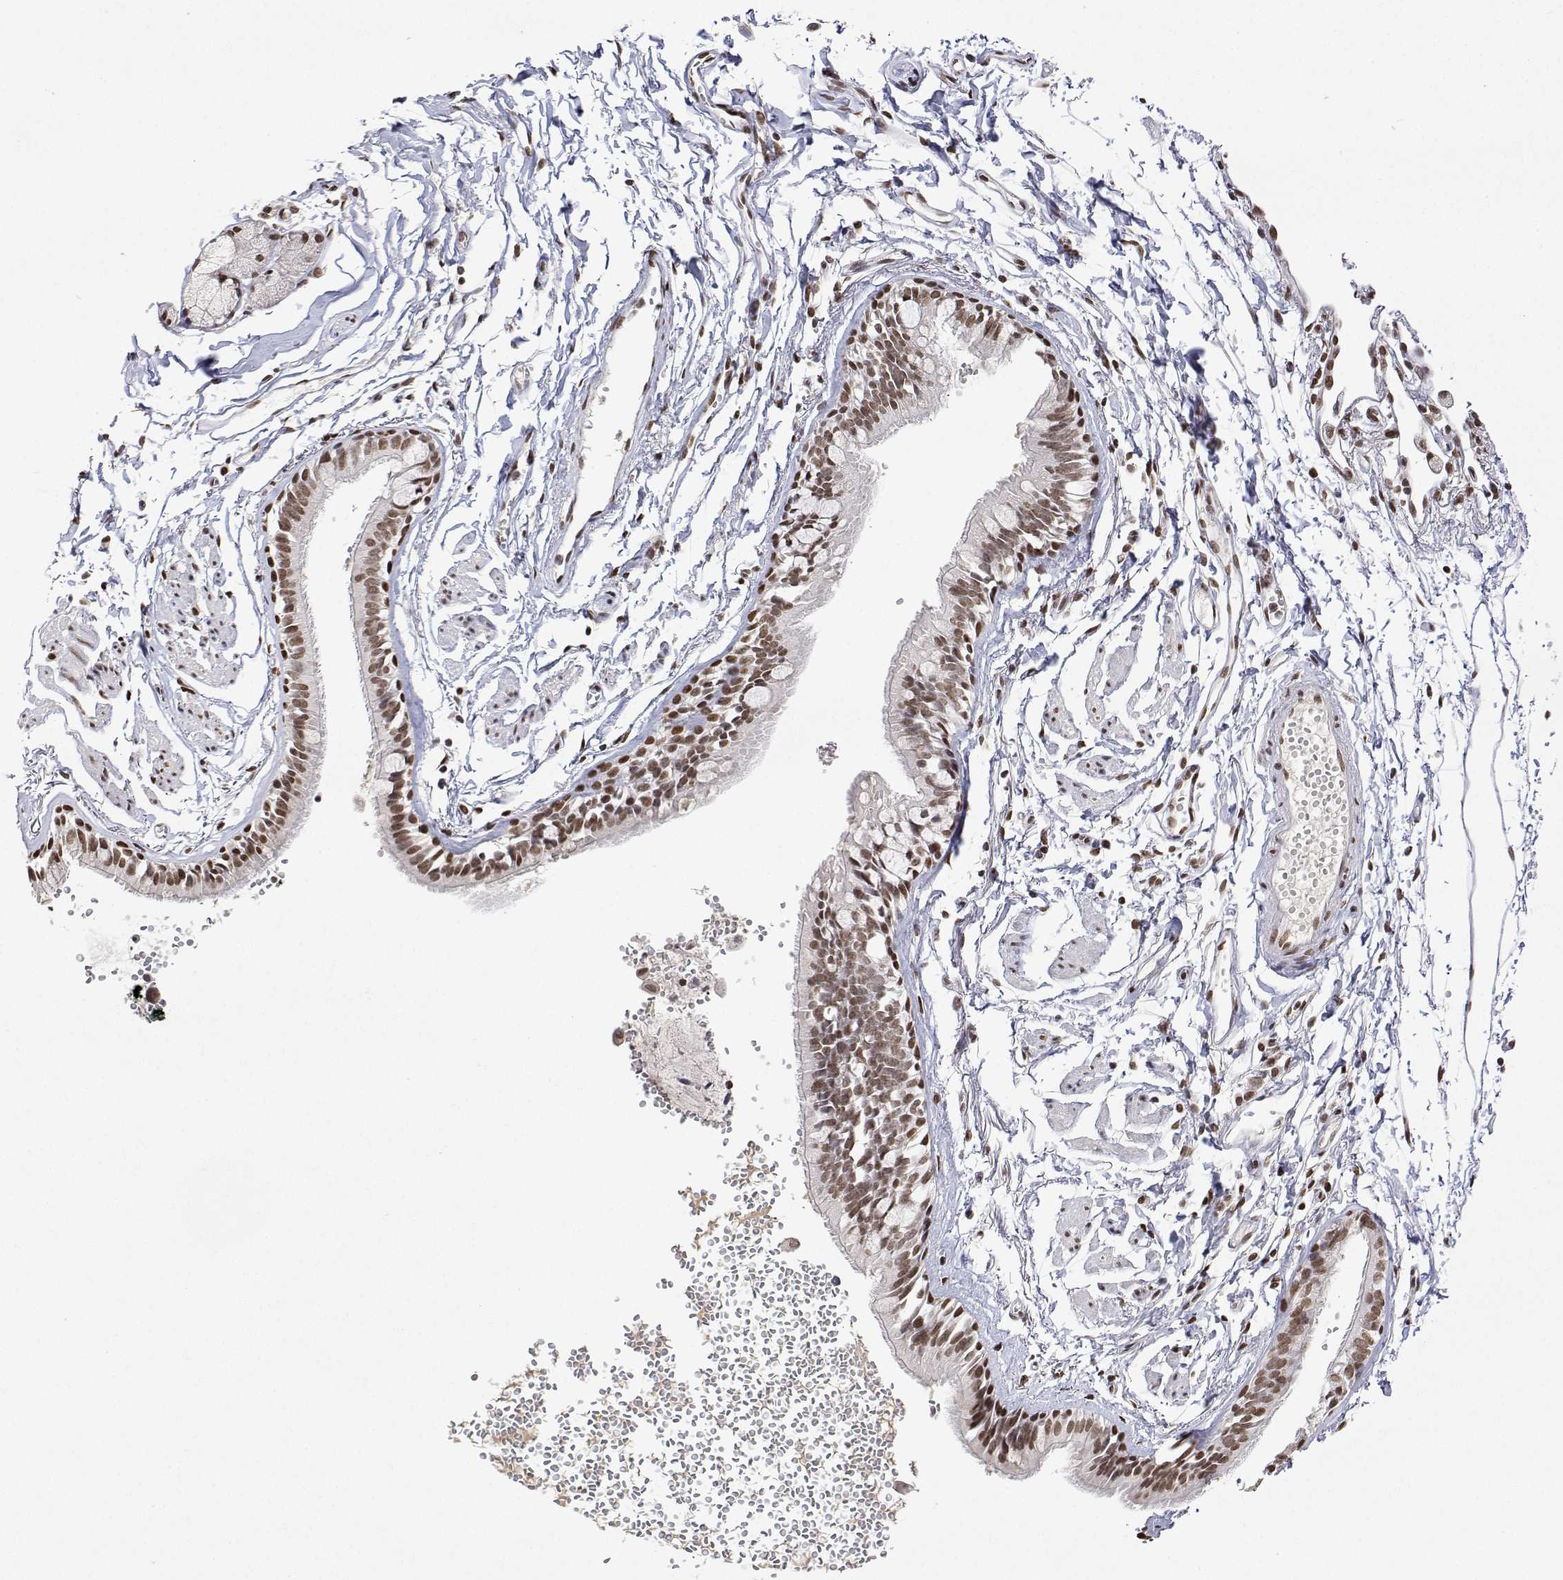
{"staining": {"intensity": "moderate", "quantity": "25%-75%", "location": "nuclear"}, "tissue": "bronchus", "cell_type": "Respiratory epithelial cells", "image_type": "normal", "snomed": [{"axis": "morphology", "description": "Normal tissue, NOS"}, {"axis": "topography", "description": "Cartilage tissue"}, {"axis": "topography", "description": "Bronchus"}], "caption": "Moderate nuclear positivity is present in approximately 25%-75% of respiratory epithelial cells in benign bronchus. (Stains: DAB in brown, nuclei in blue, Microscopy: brightfield microscopy at high magnification).", "gene": "XPC", "patient": {"sex": "female", "age": 59}}